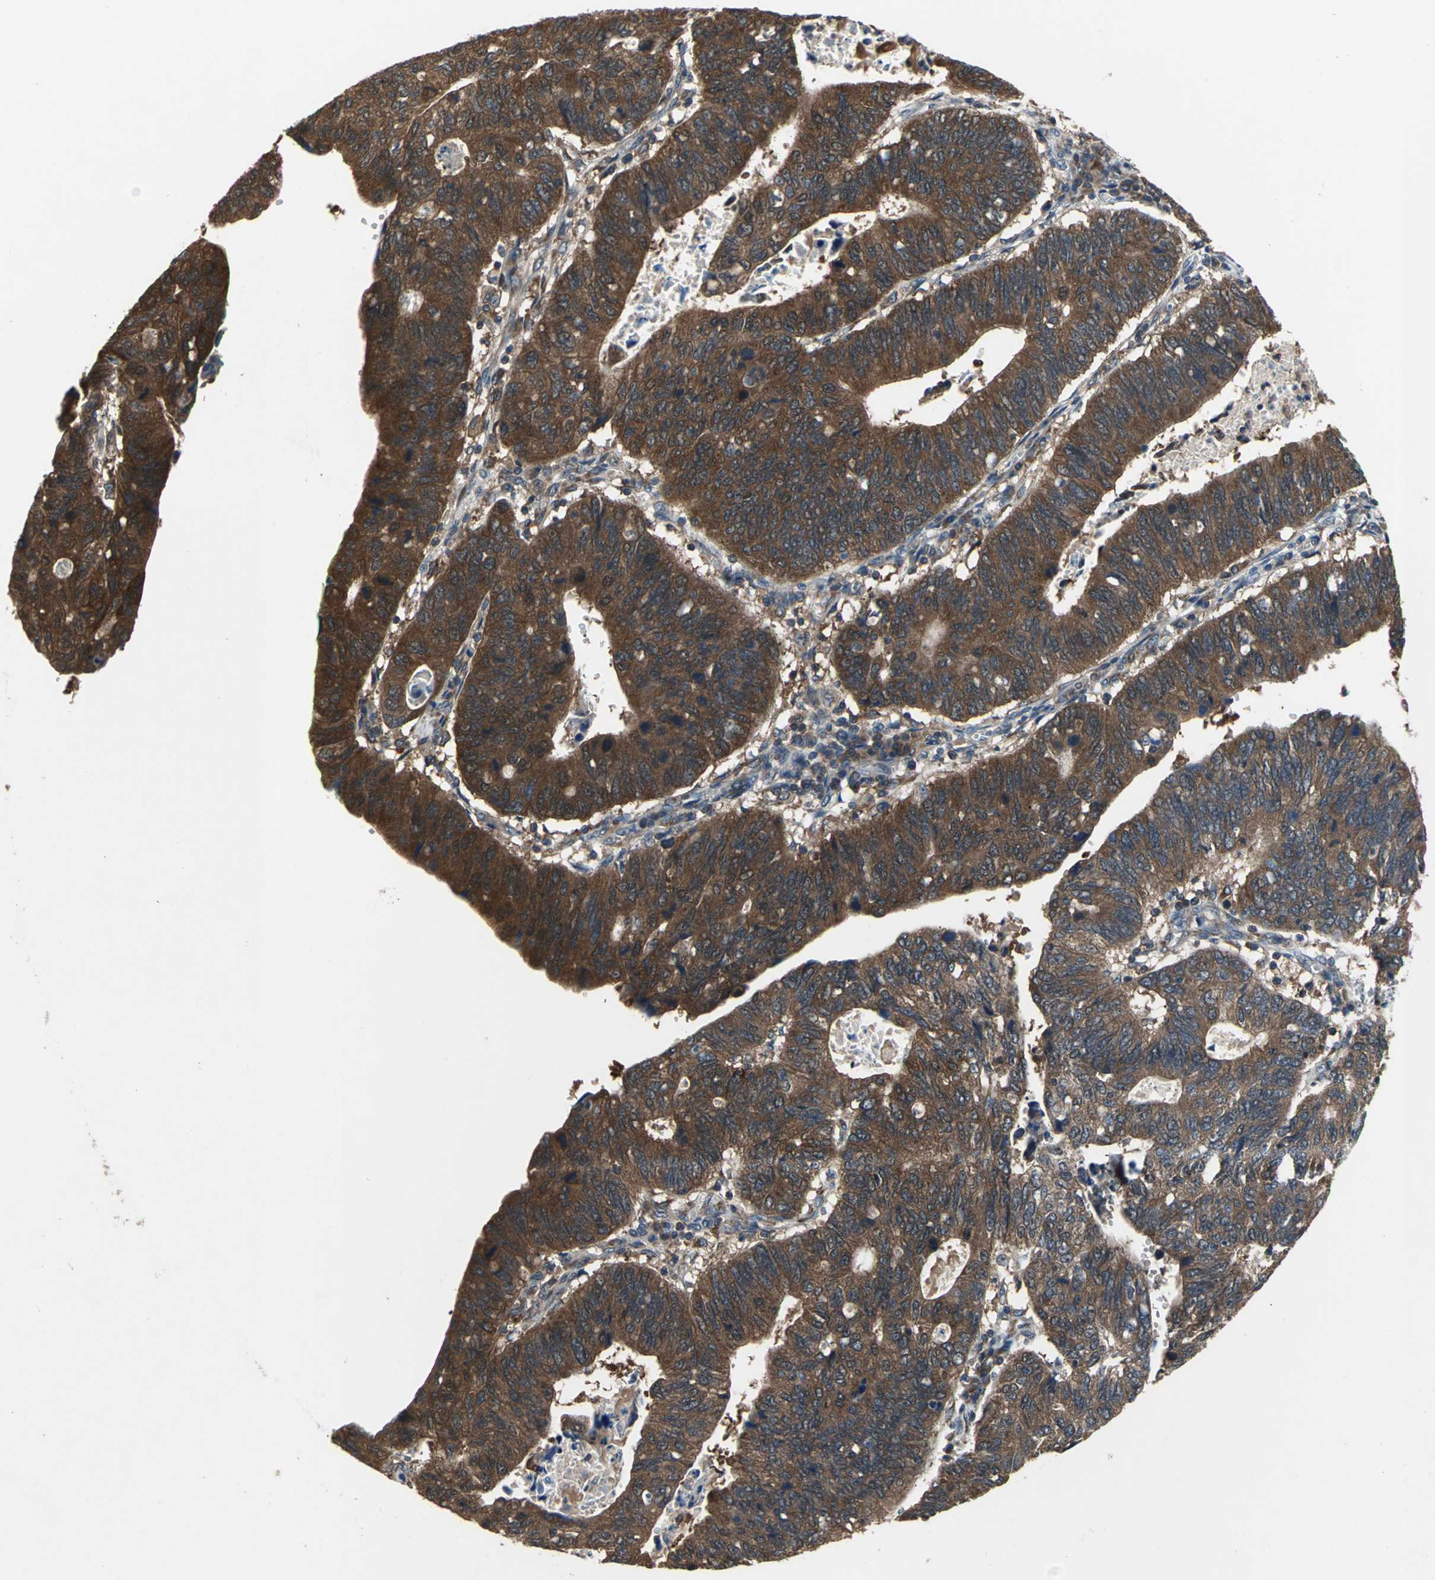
{"staining": {"intensity": "strong", "quantity": ">75%", "location": "cytoplasmic/membranous"}, "tissue": "stomach cancer", "cell_type": "Tumor cells", "image_type": "cancer", "snomed": [{"axis": "morphology", "description": "Adenocarcinoma, NOS"}, {"axis": "topography", "description": "Stomach"}], "caption": "Stomach cancer (adenocarcinoma) tissue shows strong cytoplasmic/membranous staining in about >75% of tumor cells", "gene": "CAPN1", "patient": {"sex": "male", "age": 59}}